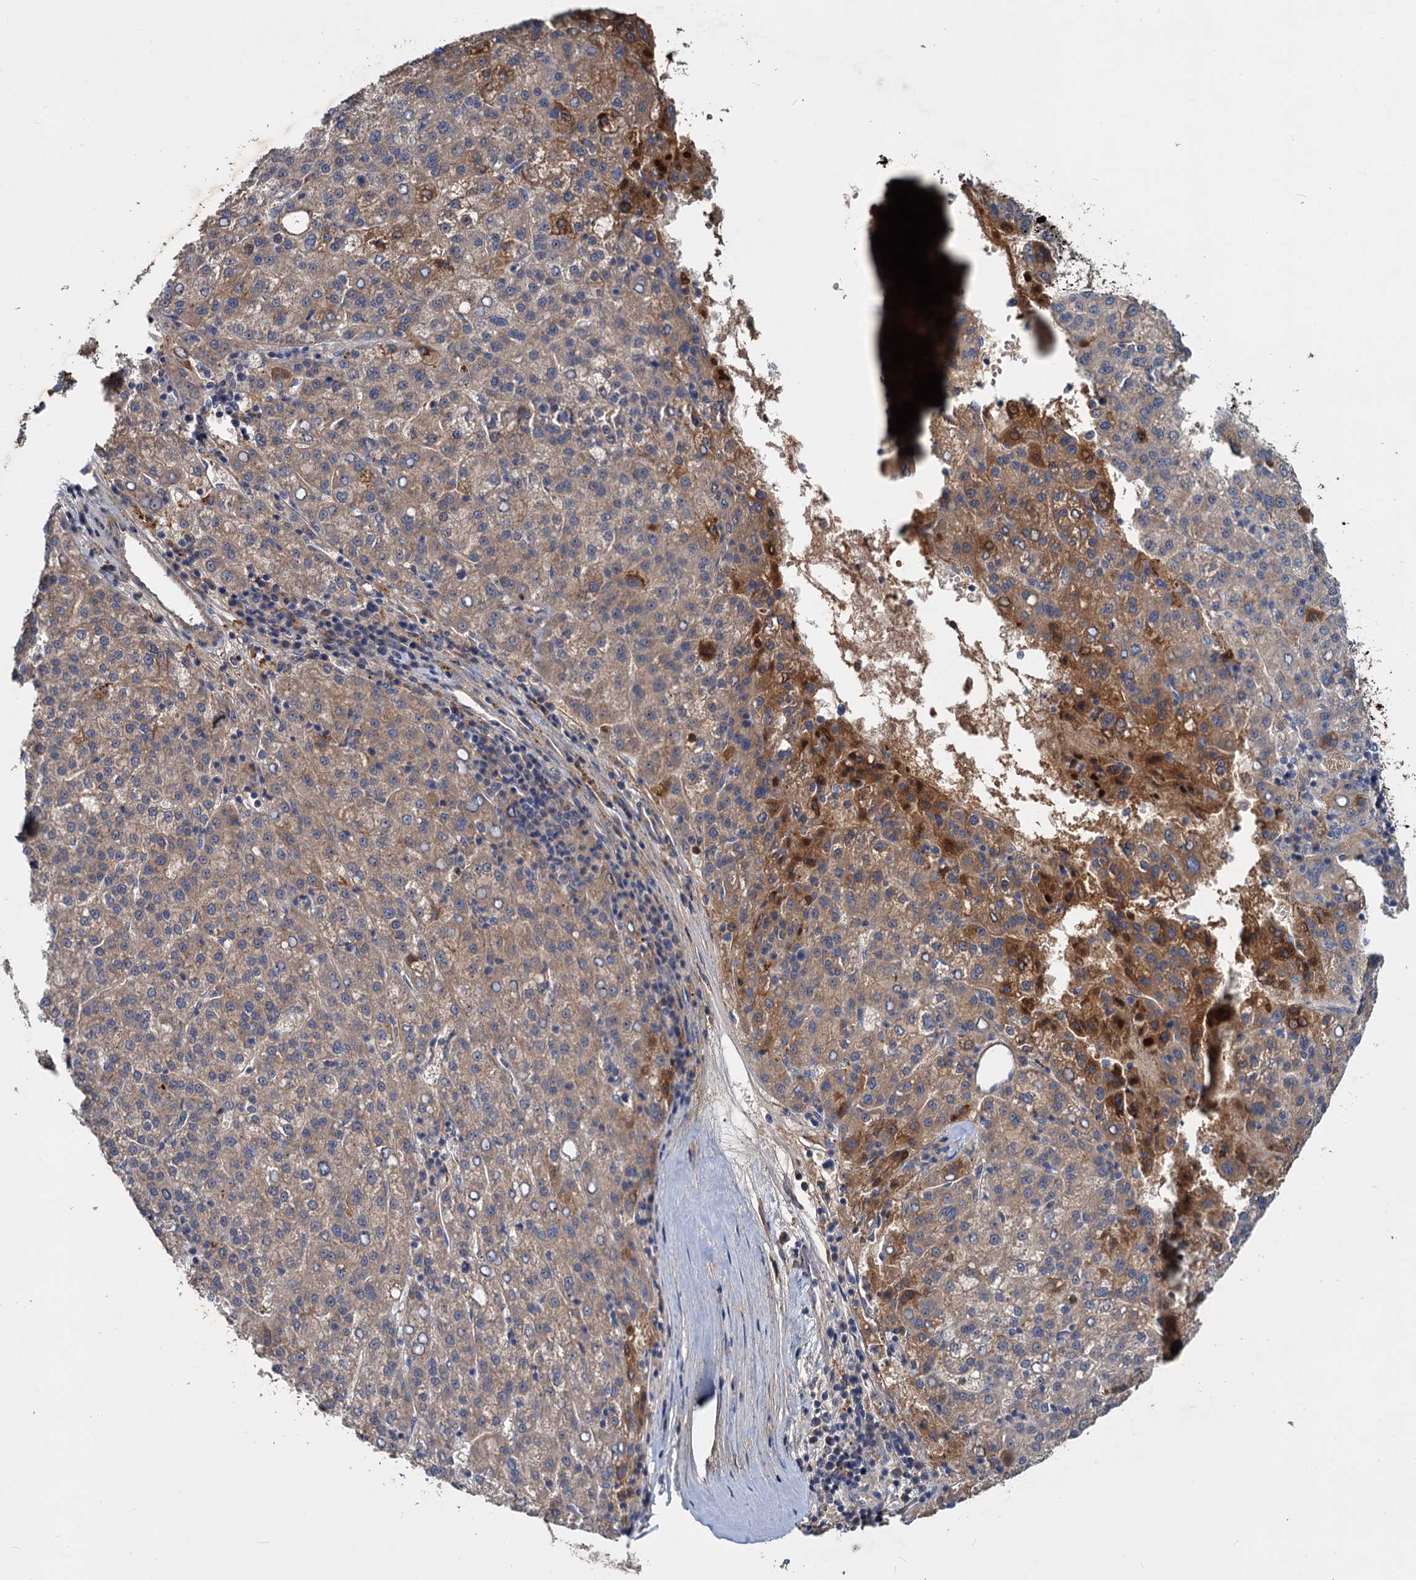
{"staining": {"intensity": "moderate", "quantity": "25%-75%", "location": "cytoplasmic/membranous"}, "tissue": "liver cancer", "cell_type": "Tumor cells", "image_type": "cancer", "snomed": [{"axis": "morphology", "description": "Carcinoma, Hepatocellular, NOS"}, {"axis": "topography", "description": "Liver"}], "caption": "A brown stain shows moderate cytoplasmic/membranous positivity of a protein in liver hepatocellular carcinoma tumor cells.", "gene": "CHRD", "patient": {"sex": "female", "age": 58}}